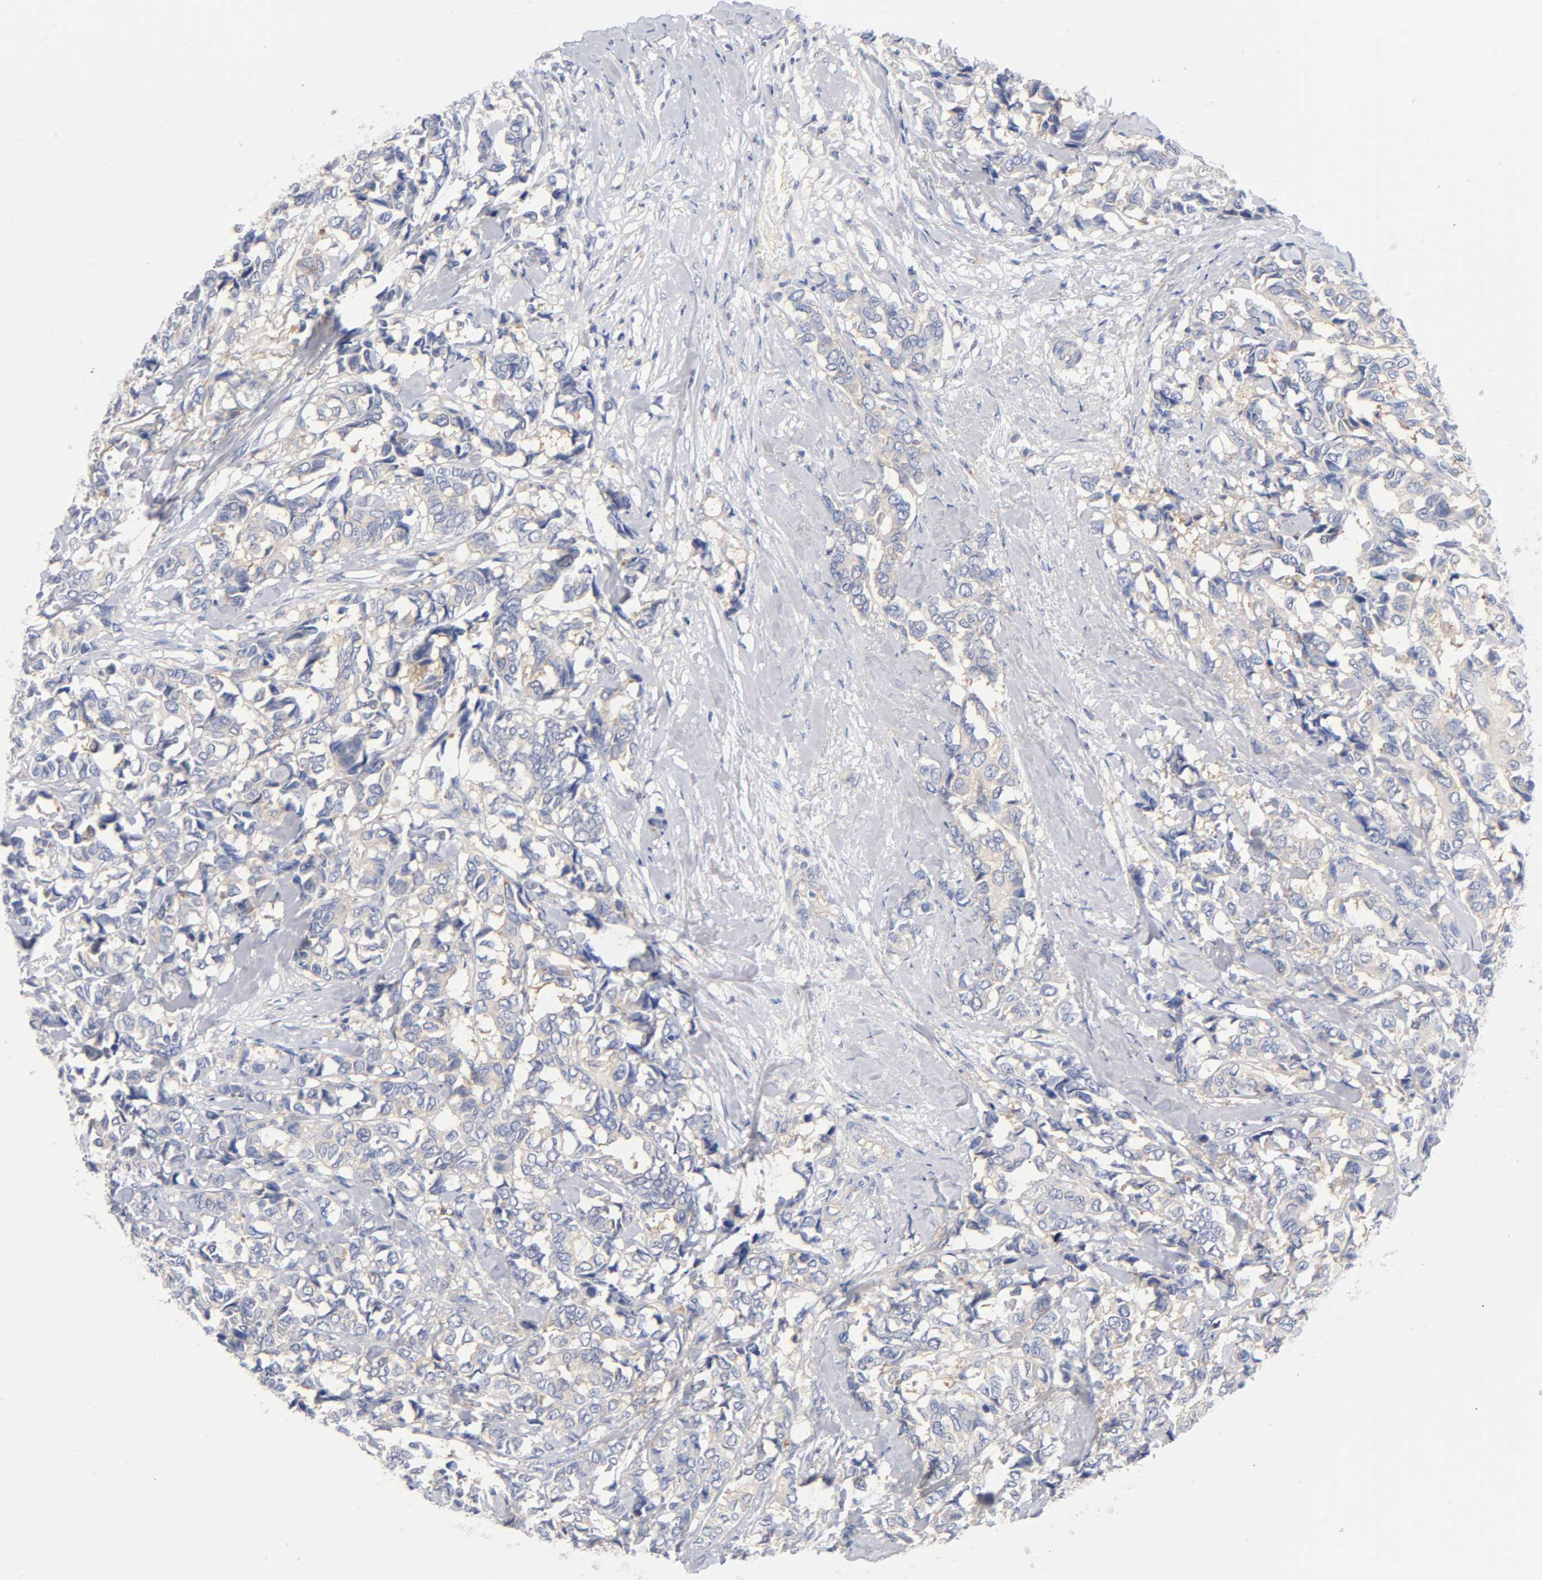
{"staining": {"intensity": "negative", "quantity": "none", "location": "none"}, "tissue": "breast cancer", "cell_type": "Tumor cells", "image_type": "cancer", "snomed": [{"axis": "morphology", "description": "Duct carcinoma"}, {"axis": "topography", "description": "Breast"}], "caption": "This is an IHC image of human breast cancer. There is no positivity in tumor cells.", "gene": "CD86", "patient": {"sex": "female", "age": 87}}